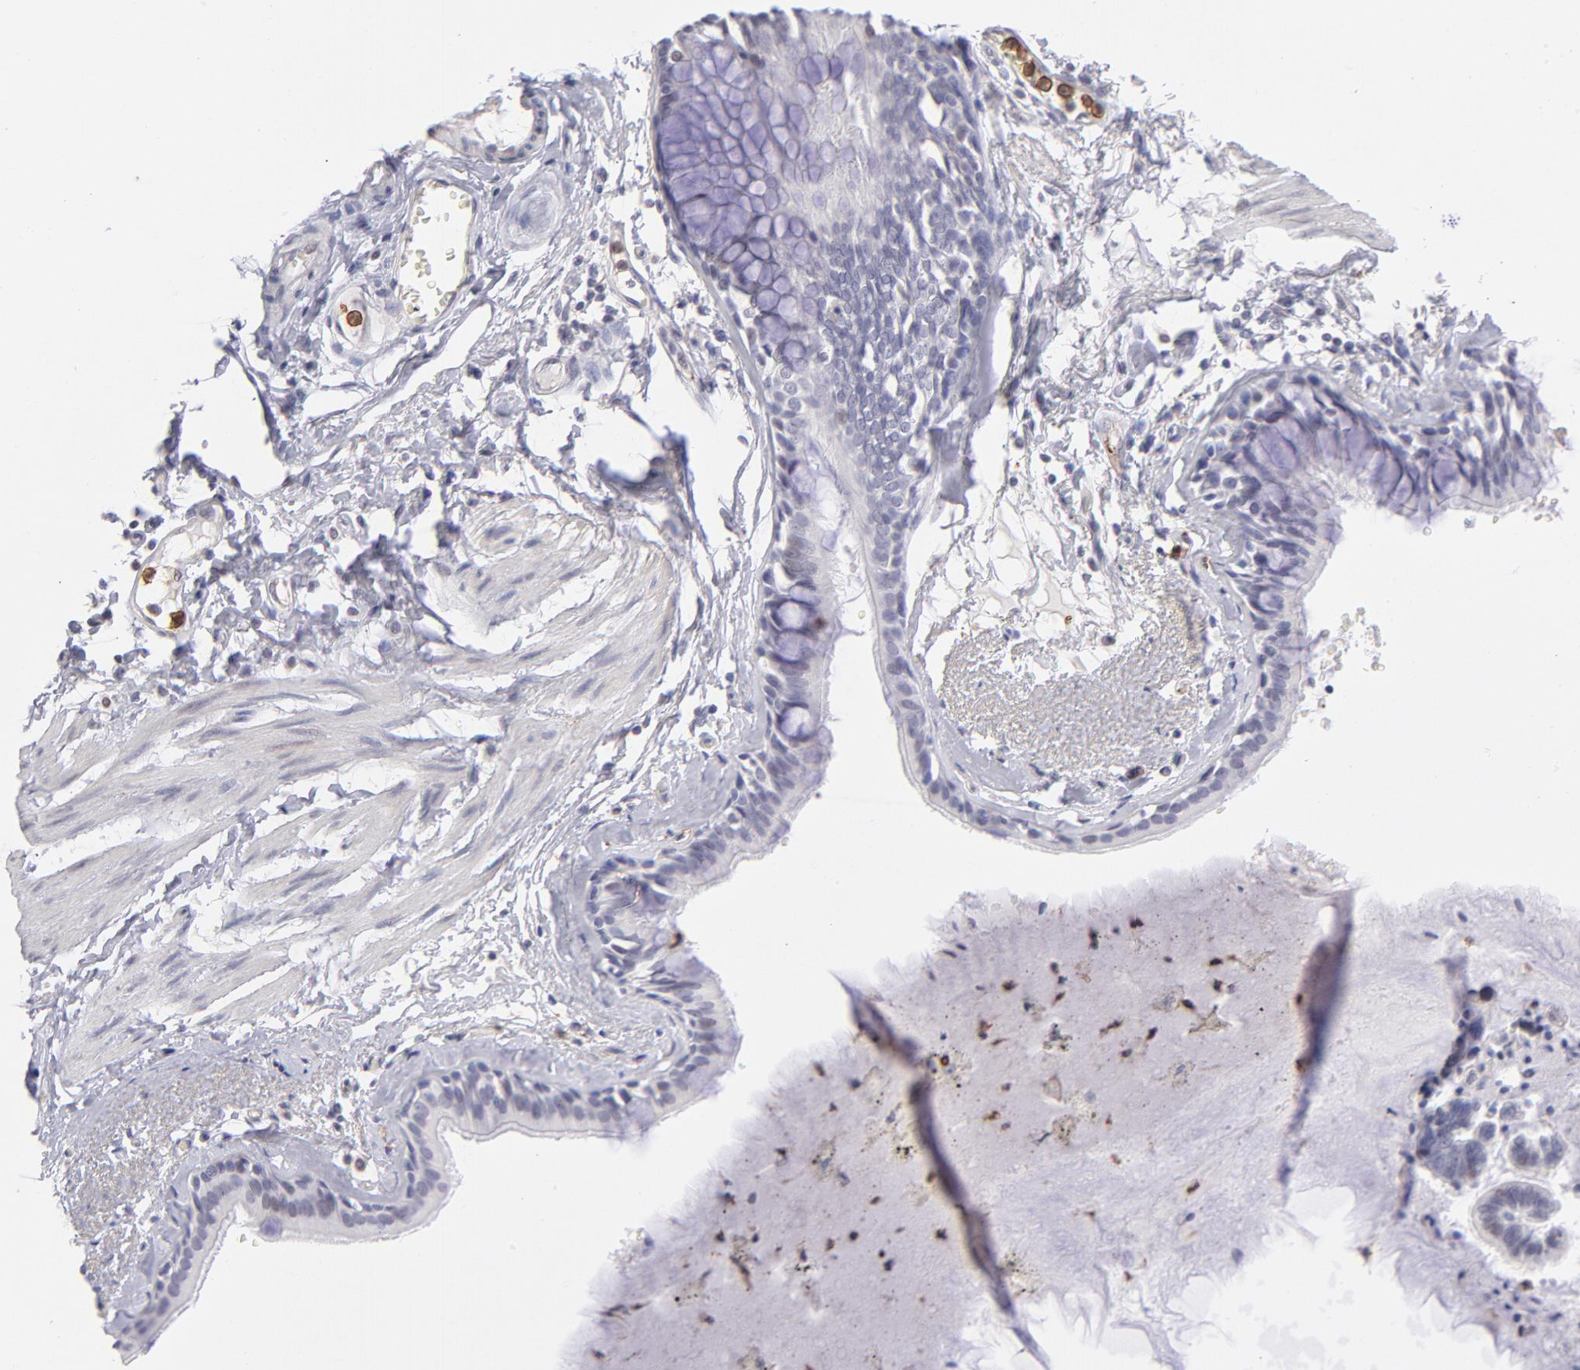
{"staining": {"intensity": "negative", "quantity": "none", "location": "none"}, "tissue": "bronchus", "cell_type": "Respiratory epithelial cells", "image_type": "normal", "snomed": [{"axis": "morphology", "description": "Normal tissue, NOS"}, {"axis": "topography", "description": "Bronchus"}, {"axis": "topography", "description": "Lung"}], "caption": "Immunohistochemistry (IHC) histopathology image of normal bronchus: human bronchus stained with DAB displays no significant protein positivity in respiratory epithelial cells. The staining is performed using DAB (3,3'-diaminobenzidine) brown chromogen with nuclei counter-stained in using hematoxylin.", "gene": "LTB4R", "patient": {"sex": "female", "age": 56}}